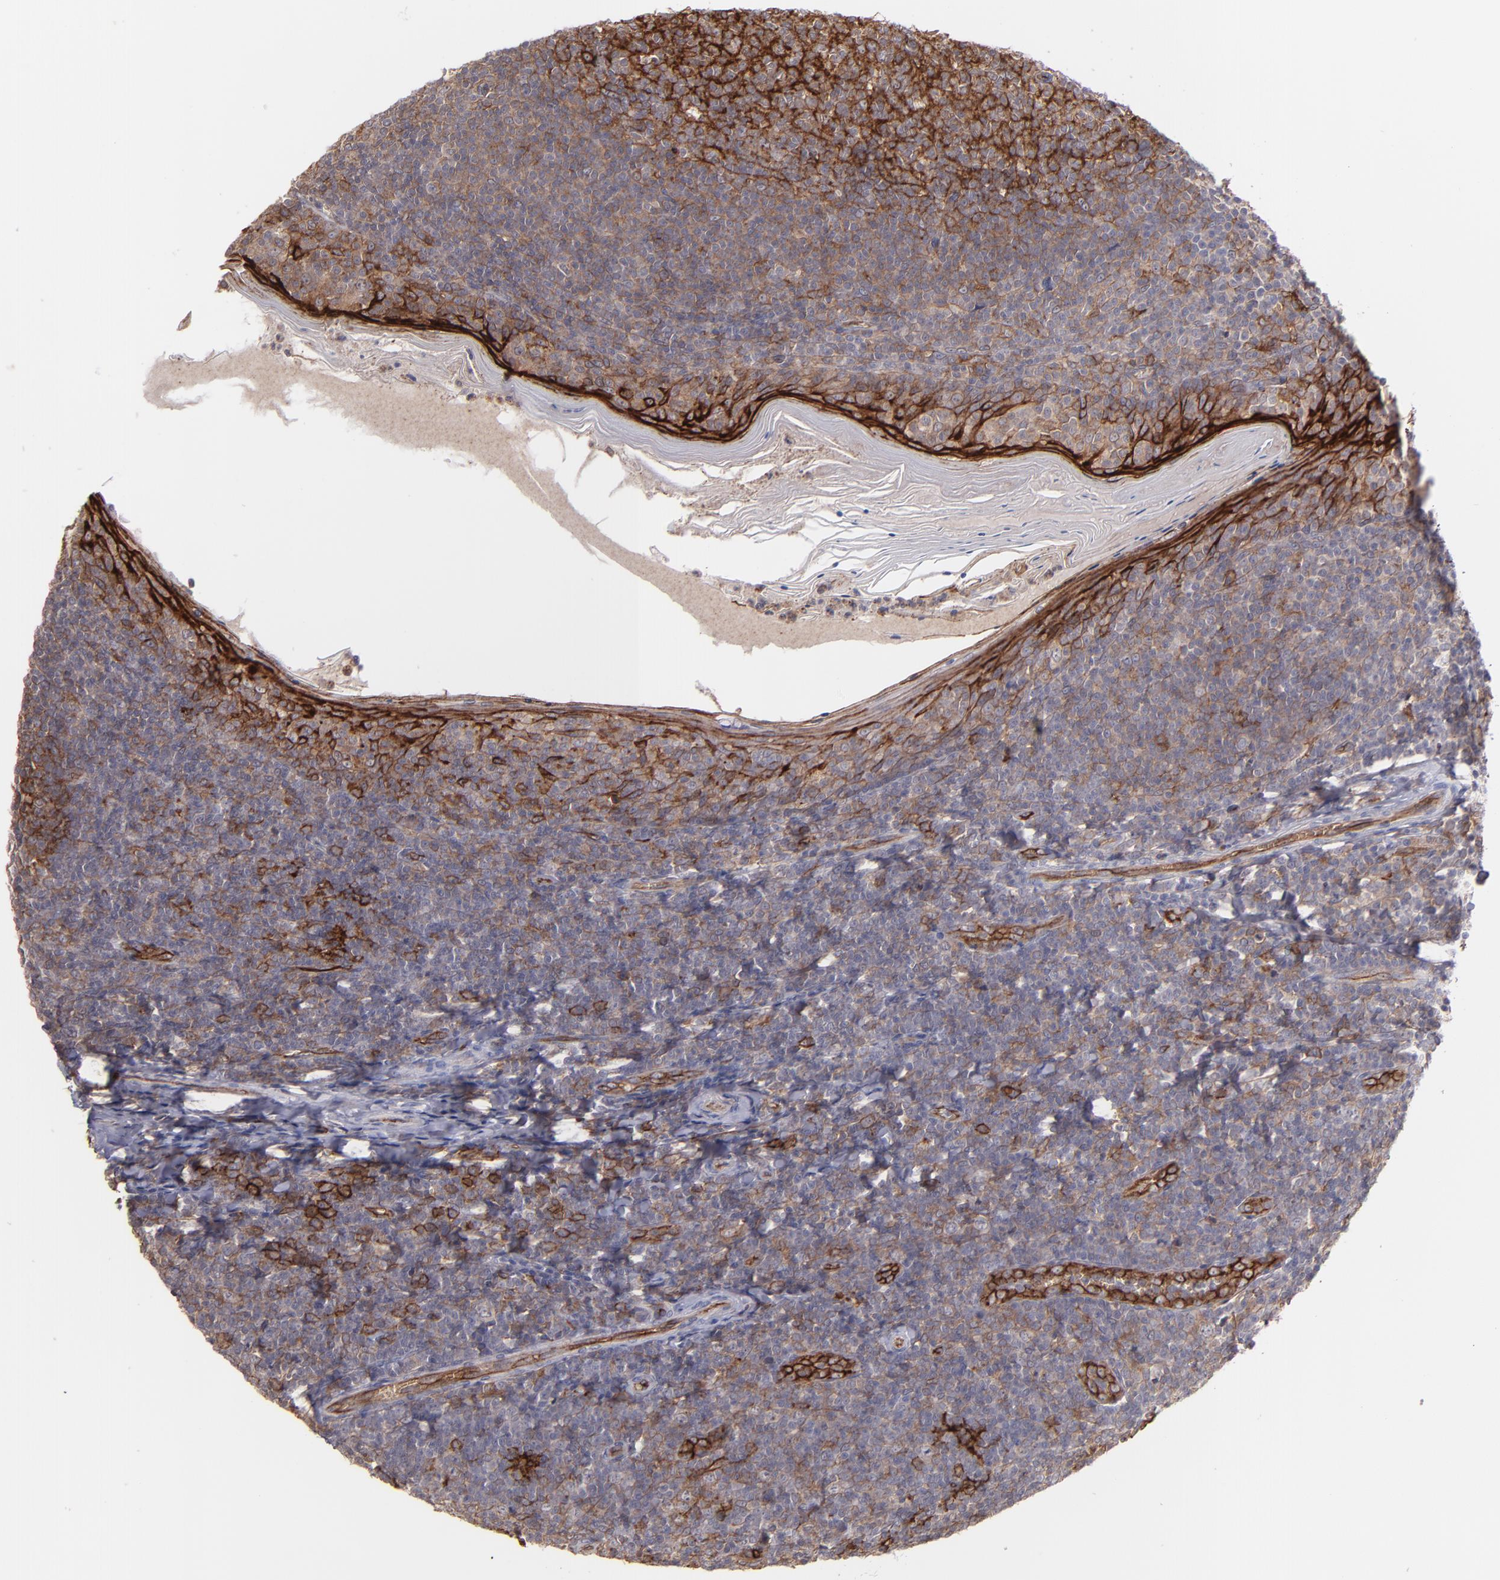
{"staining": {"intensity": "moderate", "quantity": "25%-75%", "location": "cytoplasmic/membranous"}, "tissue": "tonsil", "cell_type": "Germinal center cells", "image_type": "normal", "snomed": [{"axis": "morphology", "description": "Normal tissue, NOS"}, {"axis": "topography", "description": "Tonsil"}], "caption": "A histopathology image showing moderate cytoplasmic/membranous expression in approximately 25%-75% of germinal center cells in normal tonsil, as visualized by brown immunohistochemical staining.", "gene": "ICAM1", "patient": {"sex": "male", "age": 31}}